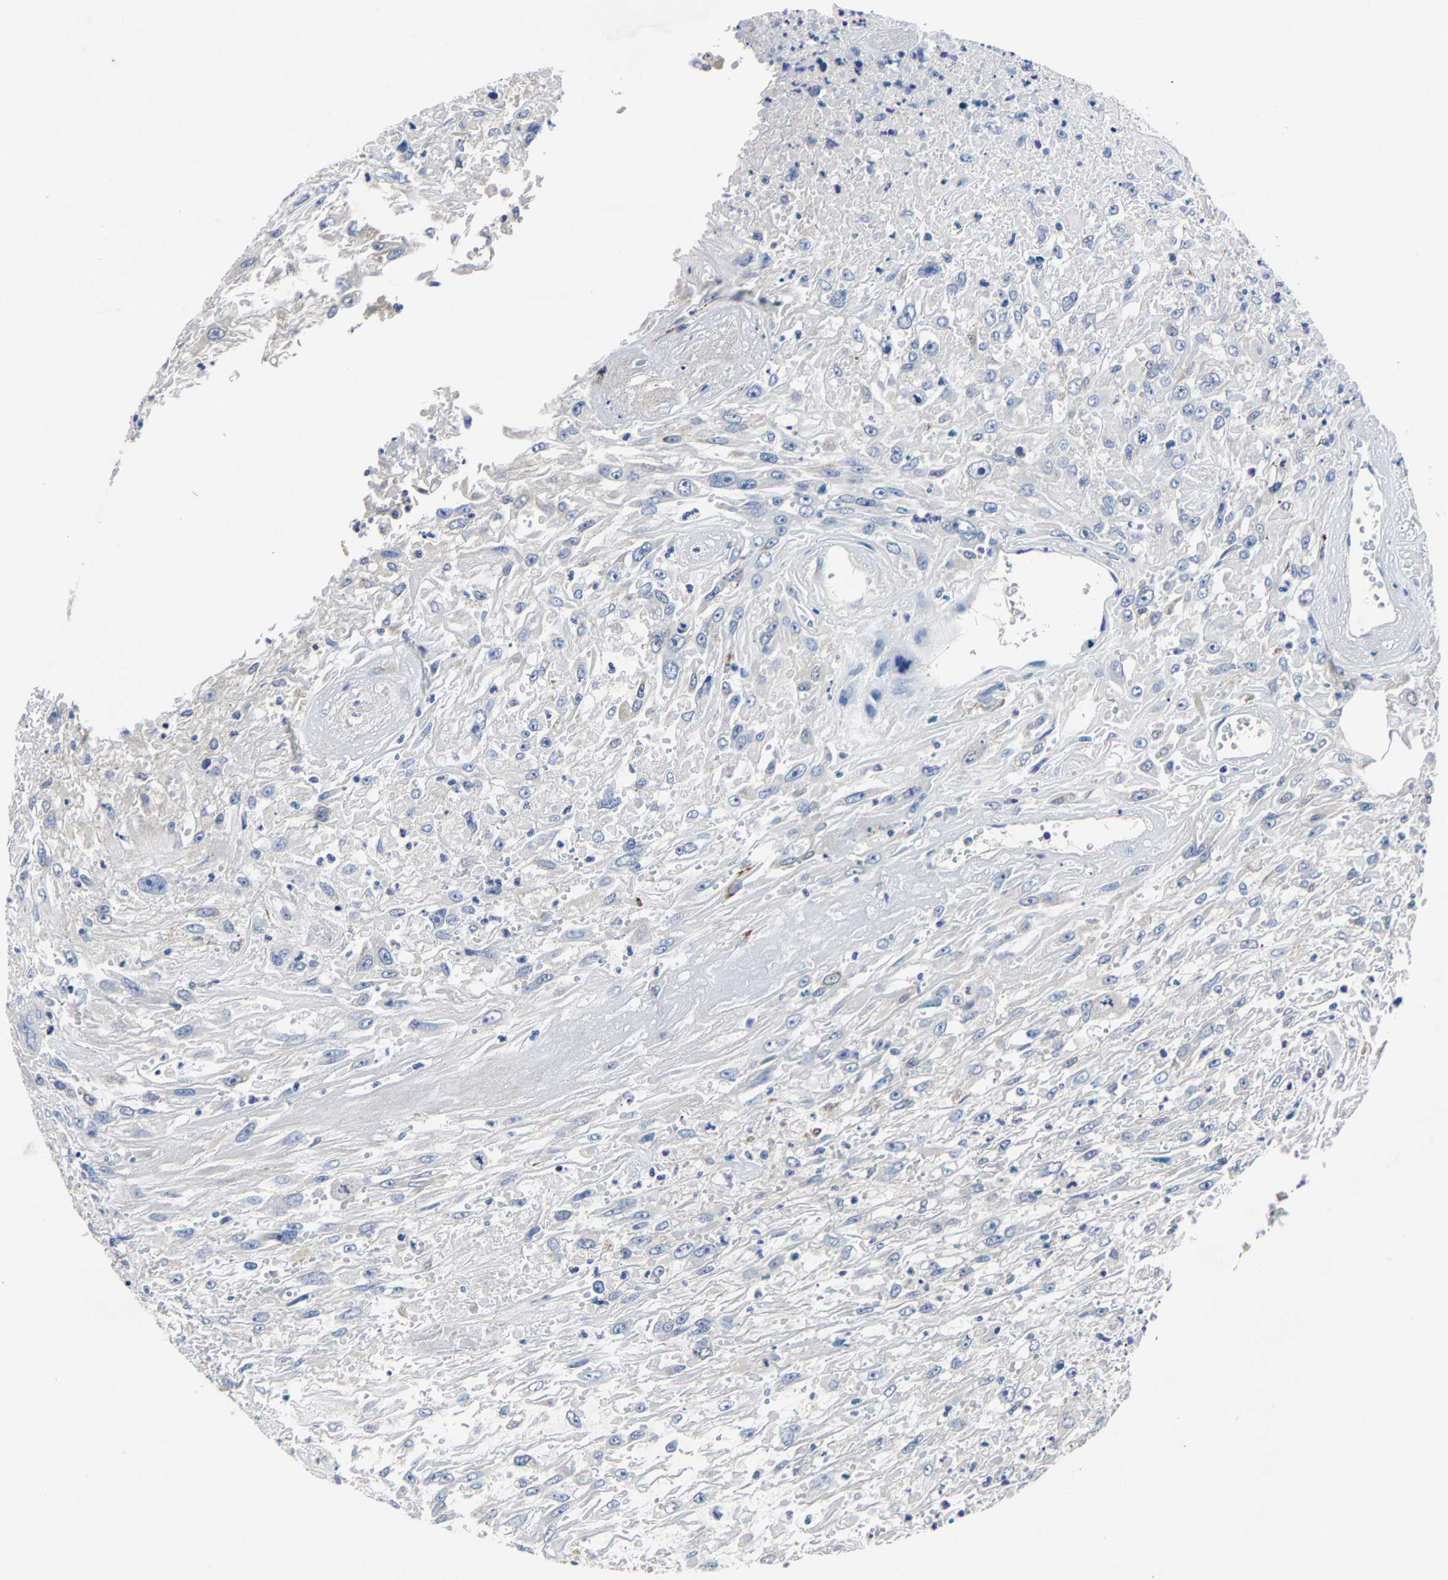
{"staining": {"intensity": "negative", "quantity": "none", "location": "none"}, "tissue": "urothelial cancer", "cell_type": "Tumor cells", "image_type": "cancer", "snomed": [{"axis": "morphology", "description": "Urothelial carcinoma, High grade"}, {"axis": "topography", "description": "Urinary bladder"}], "caption": "This image is of urothelial carcinoma (high-grade) stained with IHC to label a protein in brown with the nuclei are counter-stained blue. There is no staining in tumor cells.", "gene": "PSPH", "patient": {"sex": "male", "age": 46}}